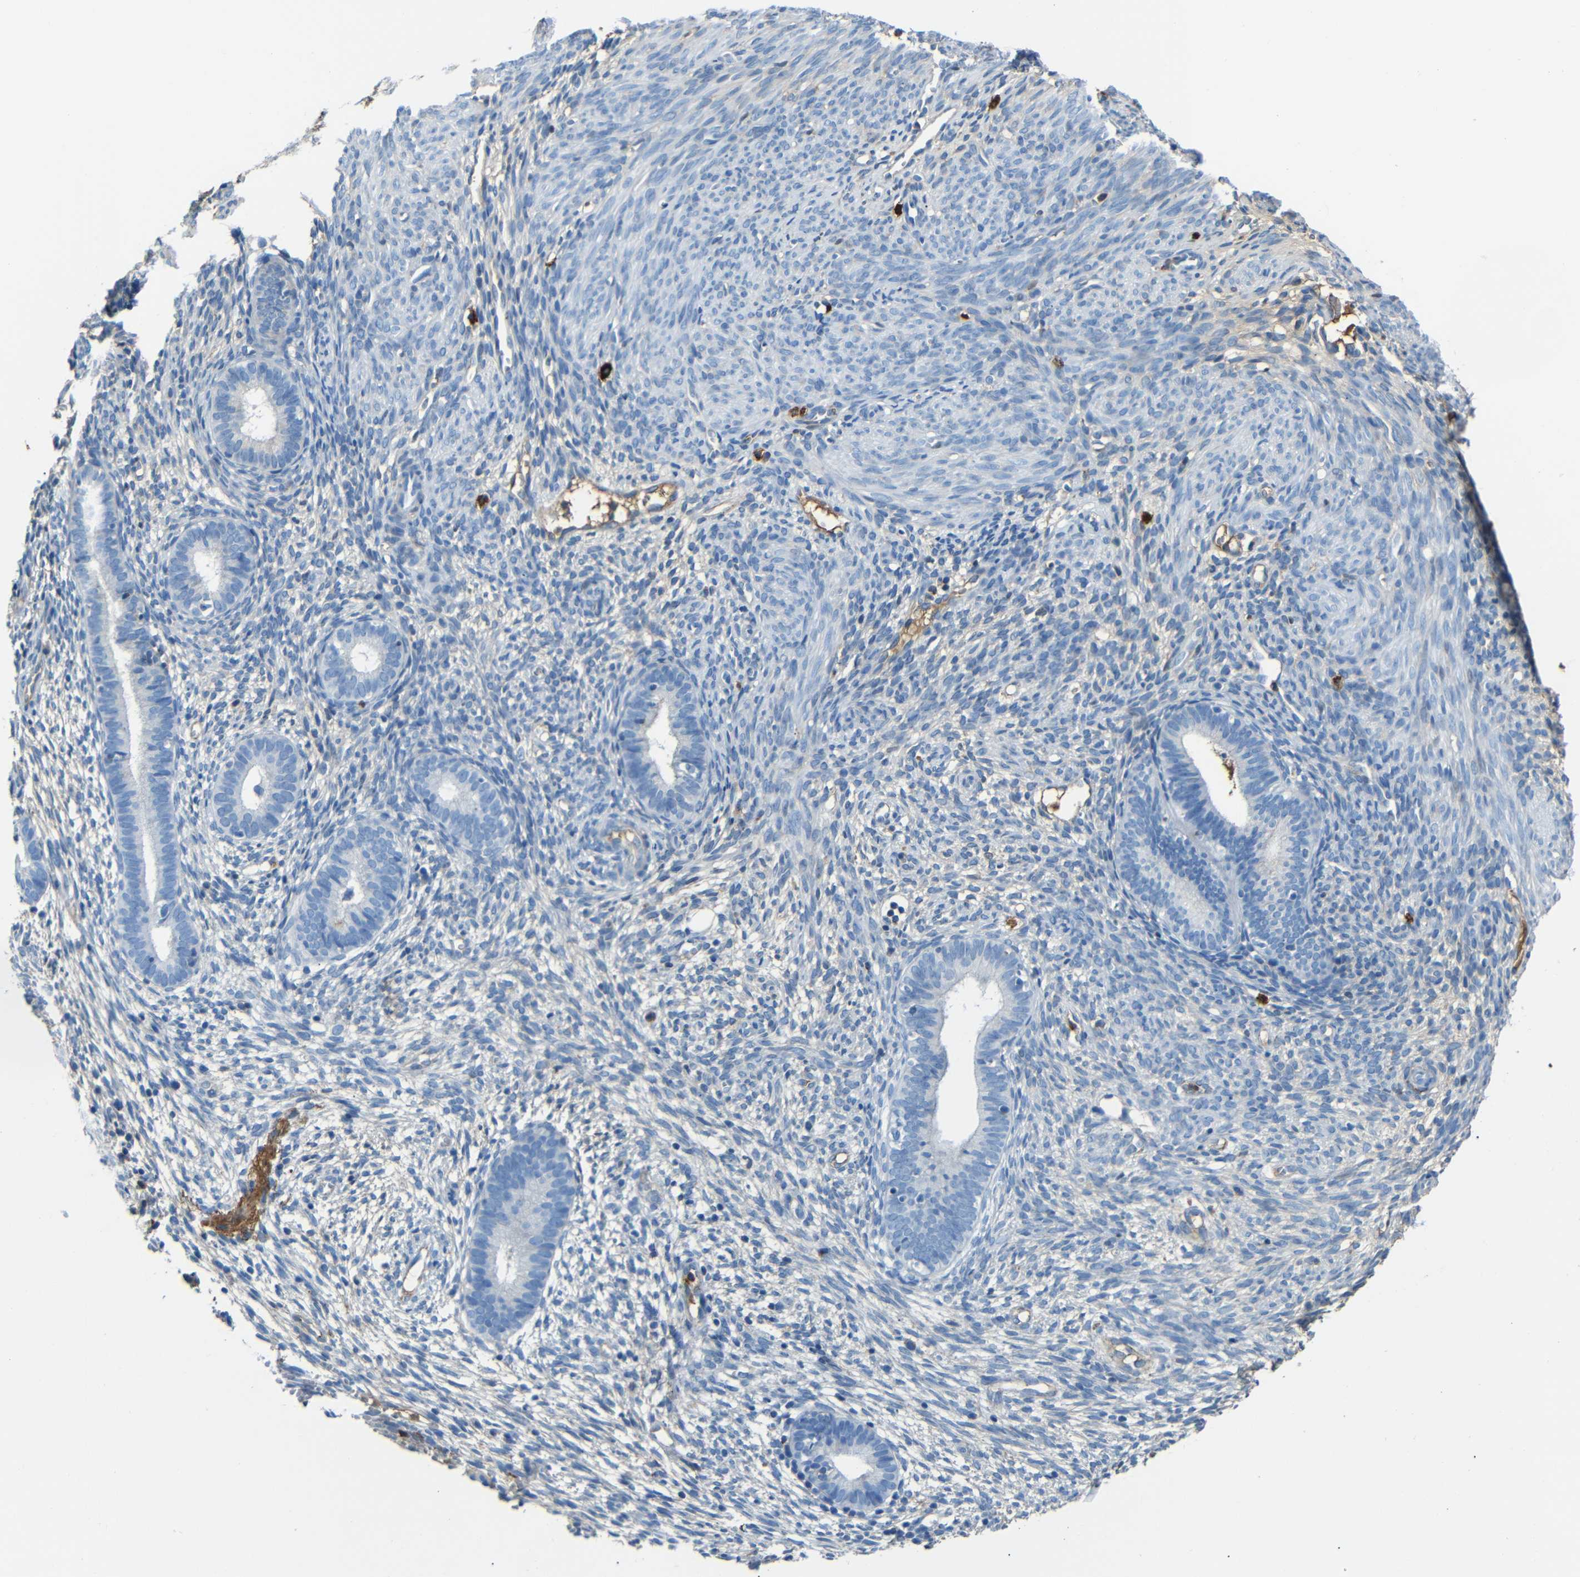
{"staining": {"intensity": "negative", "quantity": "none", "location": "none"}, "tissue": "endometrium", "cell_type": "Cells in endometrial stroma", "image_type": "normal", "snomed": [{"axis": "morphology", "description": "Normal tissue, NOS"}, {"axis": "morphology", "description": "Adenocarcinoma, NOS"}, {"axis": "topography", "description": "Endometrium"}, {"axis": "topography", "description": "Ovary"}], "caption": "High power microscopy photomicrograph of an immunohistochemistry (IHC) micrograph of benign endometrium, revealing no significant expression in cells in endometrial stroma. (DAB IHC visualized using brightfield microscopy, high magnification).", "gene": "SERPINA1", "patient": {"sex": "female", "age": 68}}